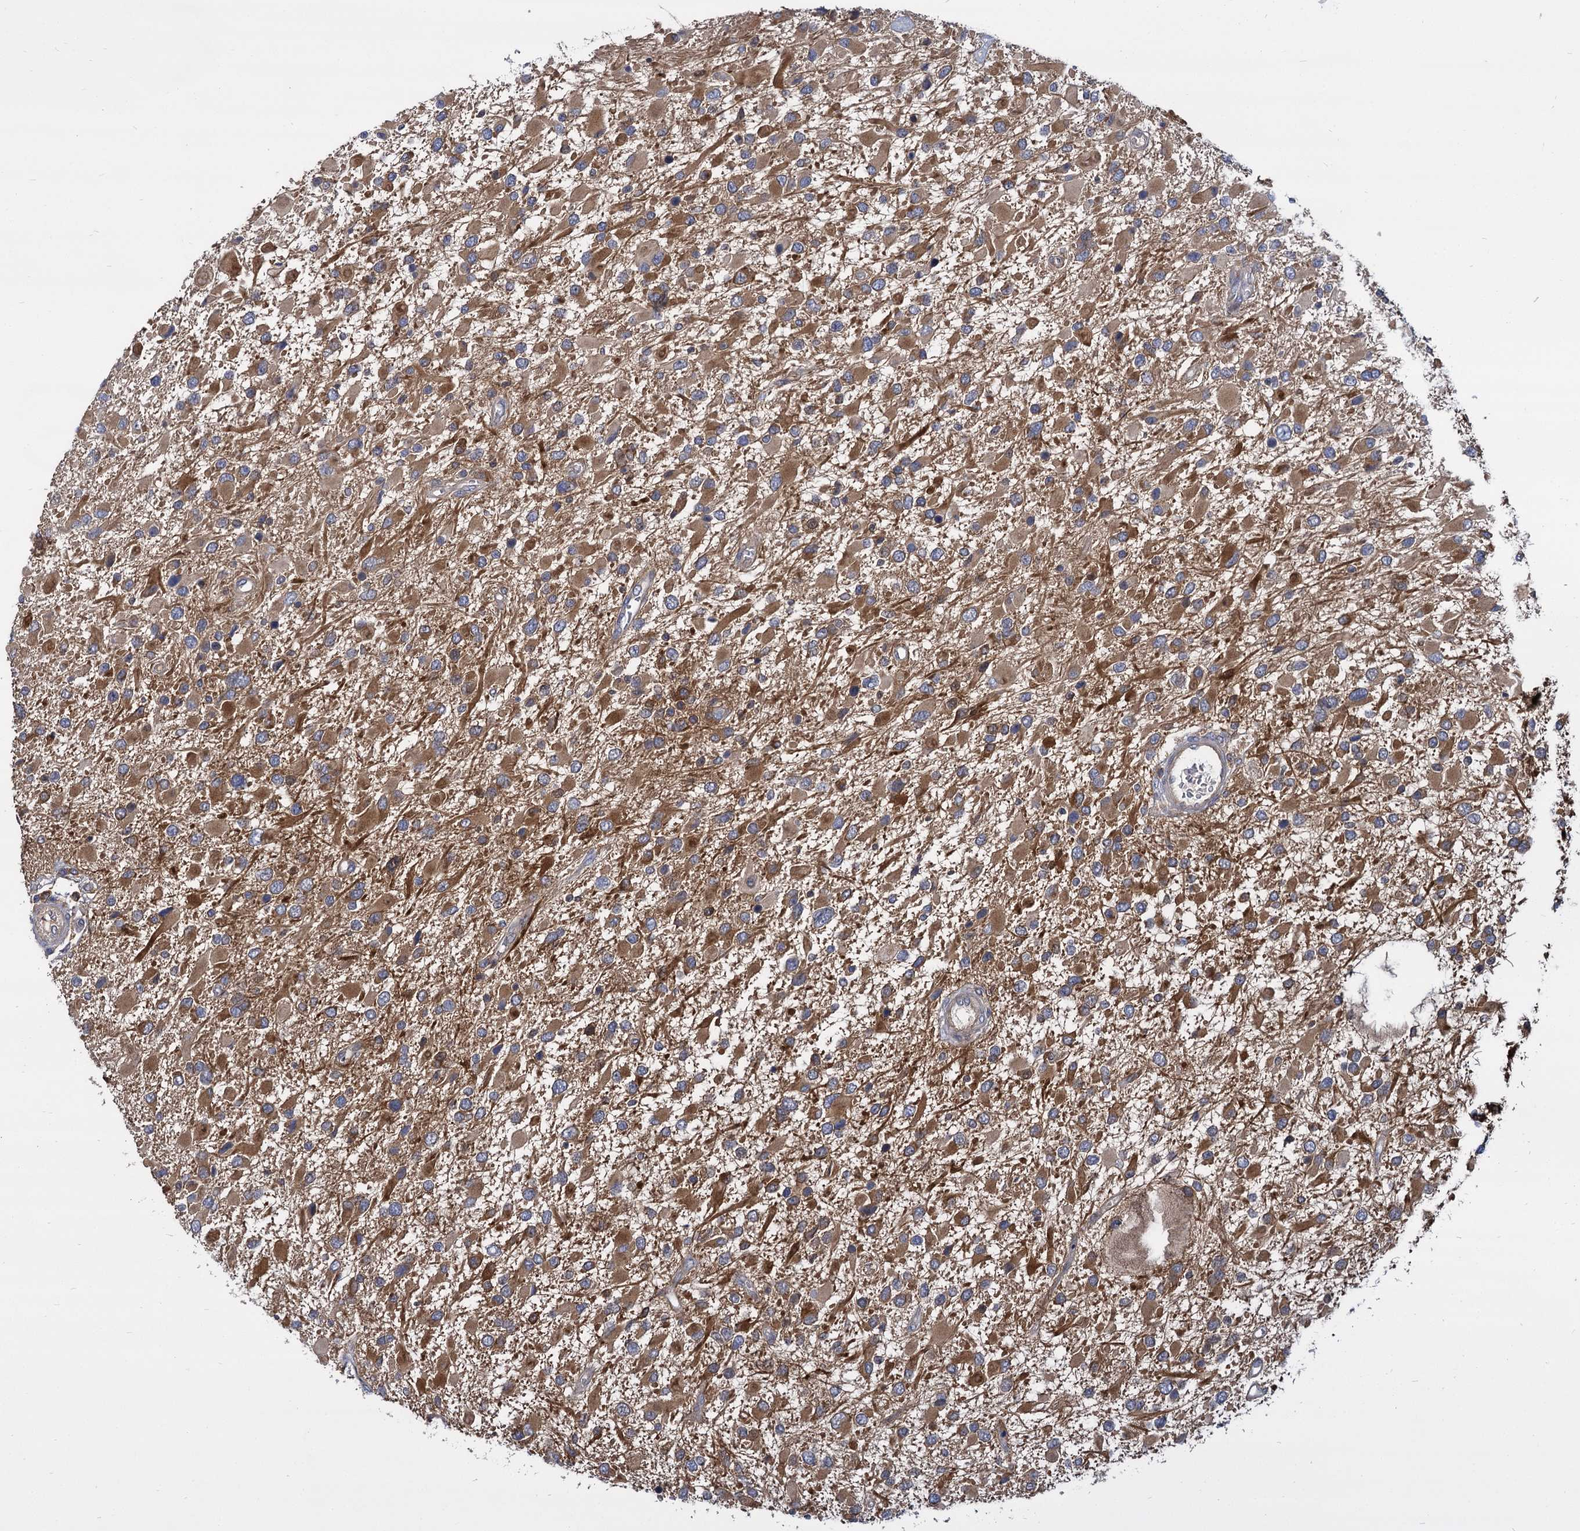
{"staining": {"intensity": "moderate", "quantity": ">75%", "location": "cytoplasmic/membranous"}, "tissue": "glioma", "cell_type": "Tumor cells", "image_type": "cancer", "snomed": [{"axis": "morphology", "description": "Glioma, malignant, High grade"}, {"axis": "topography", "description": "Brain"}], "caption": "High-grade glioma (malignant) tissue exhibits moderate cytoplasmic/membranous staining in about >75% of tumor cells, visualized by immunohistochemistry. Nuclei are stained in blue.", "gene": "GCLC", "patient": {"sex": "male", "age": 53}}